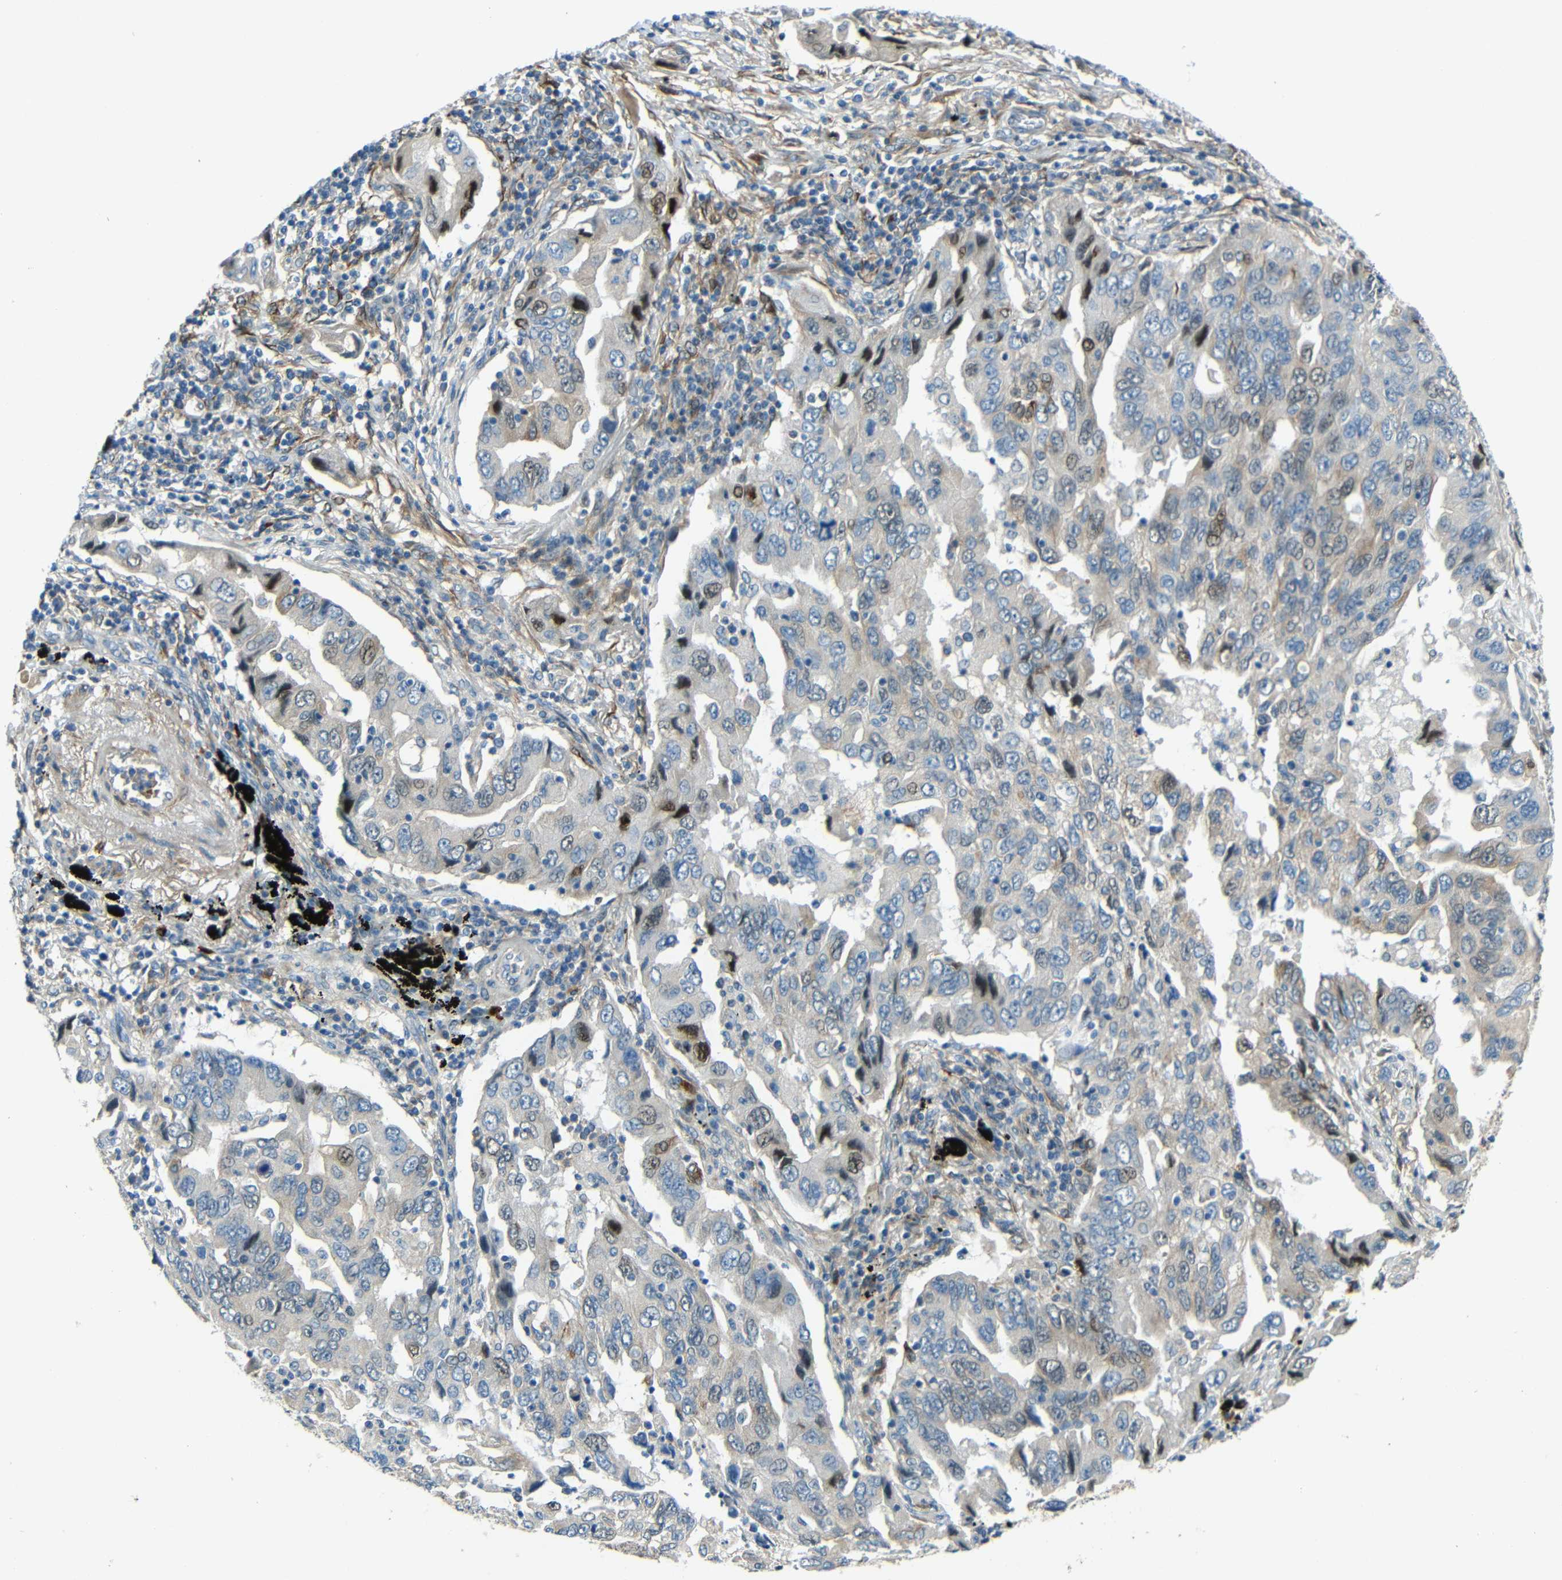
{"staining": {"intensity": "weak", "quantity": "25%-75%", "location": "cytoplasmic/membranous"}, "tissue": "lung cancer", "cell_type": "Tumor cells", "image_type": "cancer", "snomed": [{"axis": "morphology", "description": "Adenocarcinoma, NOS"}, {"axis": "topography", "description": "Lung"}], "caption": "Brown immunohistochemical staining in human lung cancer displays weak cytoplasmic/membranous positivity in approximately 25%-75% of tumor cells.", "gene": "DCLK1", "patient": {"sex": "female", "age": 65}}